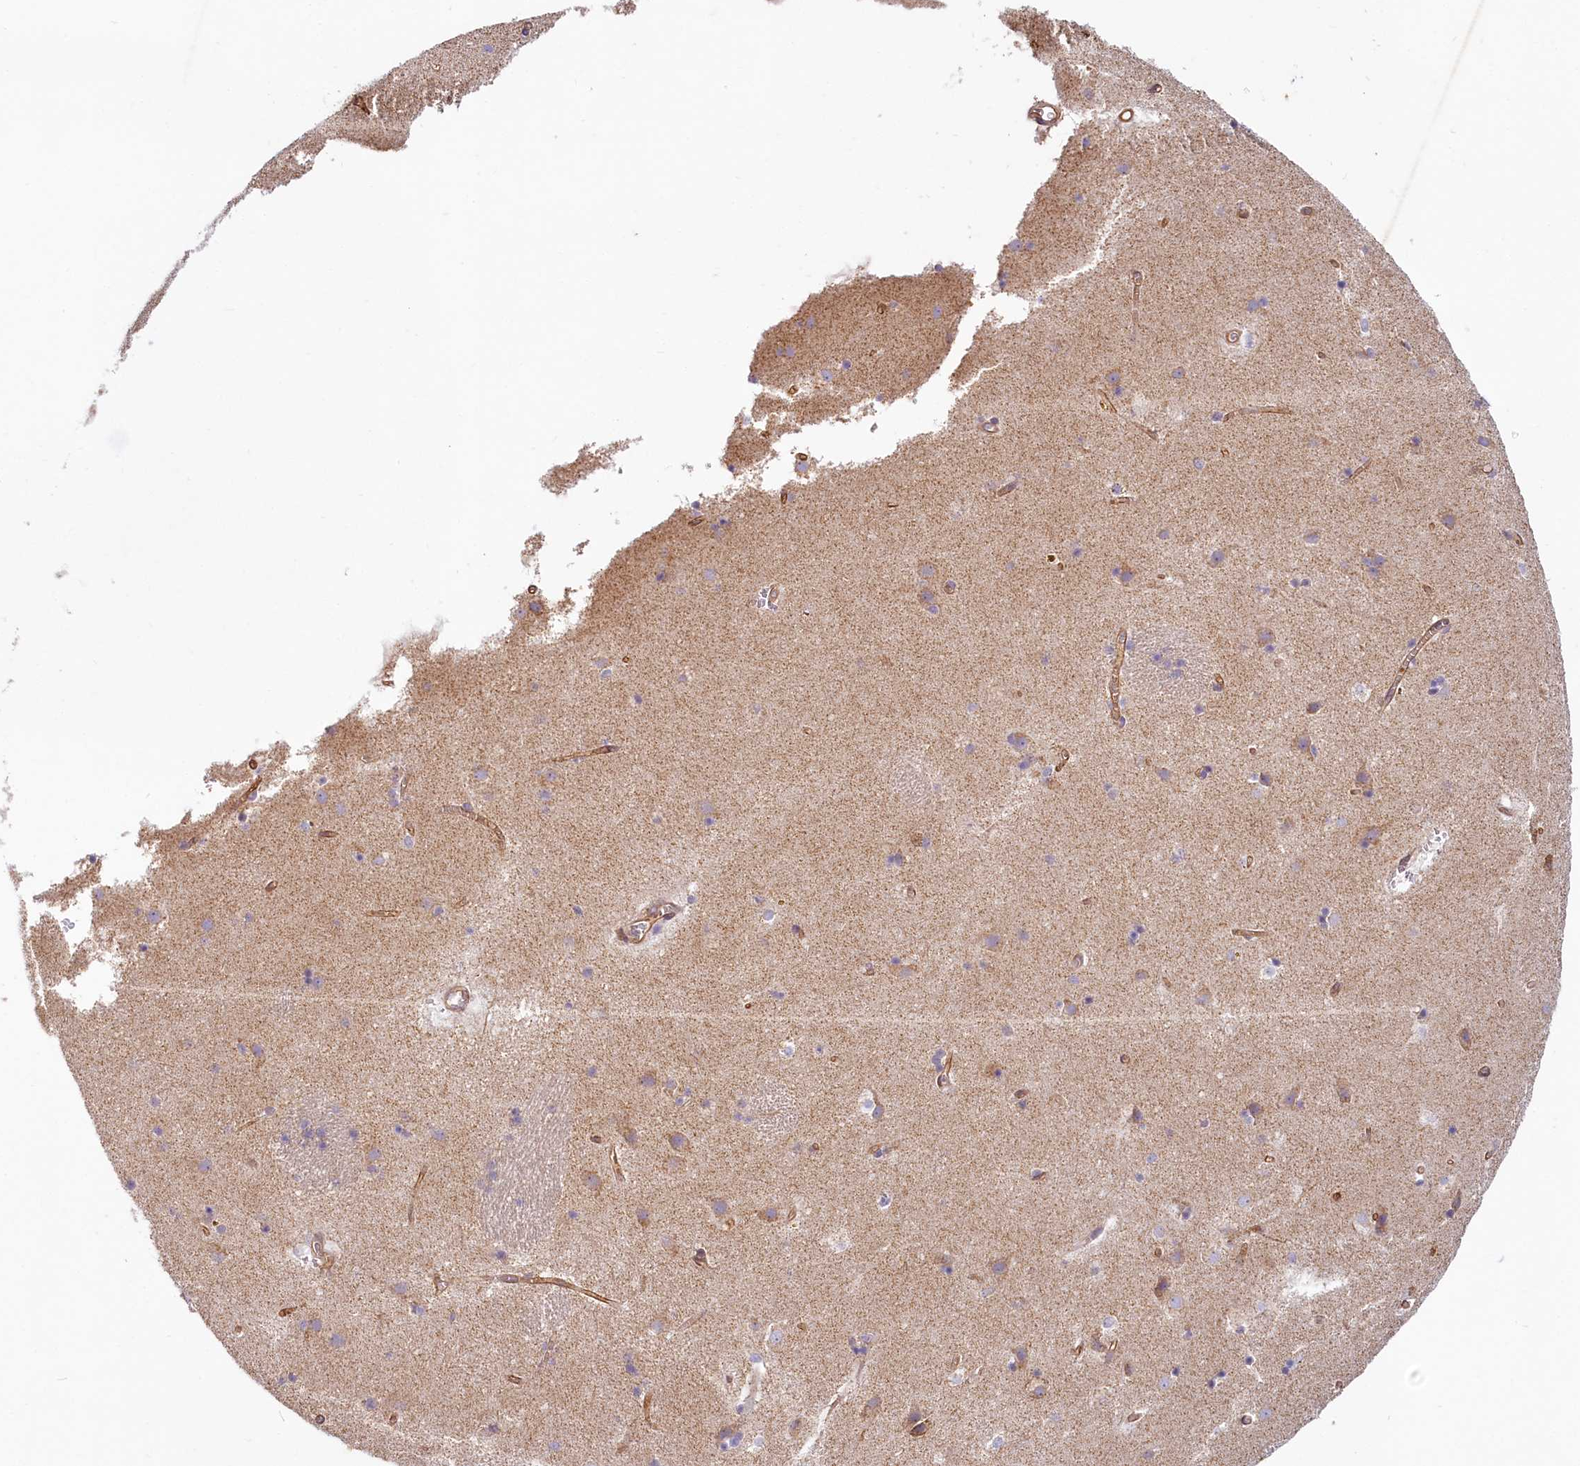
{"staining": {"intensity": "negative", "quantity": "none", "location": "none"}, "tissue": "caudate", "cell_type": "Glial cells", "image_type": "normal", "snomed": [{"axis": "morphology", "description": "Normal tissue, NOS"}, {"axis": "topography", "description": "Lateral ventricle wall"}], "caption": "High magnification brightfield microscopy of normal caudate stained with DAB (3,3'-diaminobenzidine) (brown) and counterstained with hematoxylin (blue): glial cells show no significant positivity. (DAB immunohistochemistry (IHC), high magnification).", "gene": "LMOD3", "patient": {"sex": "male", "age": 70}}